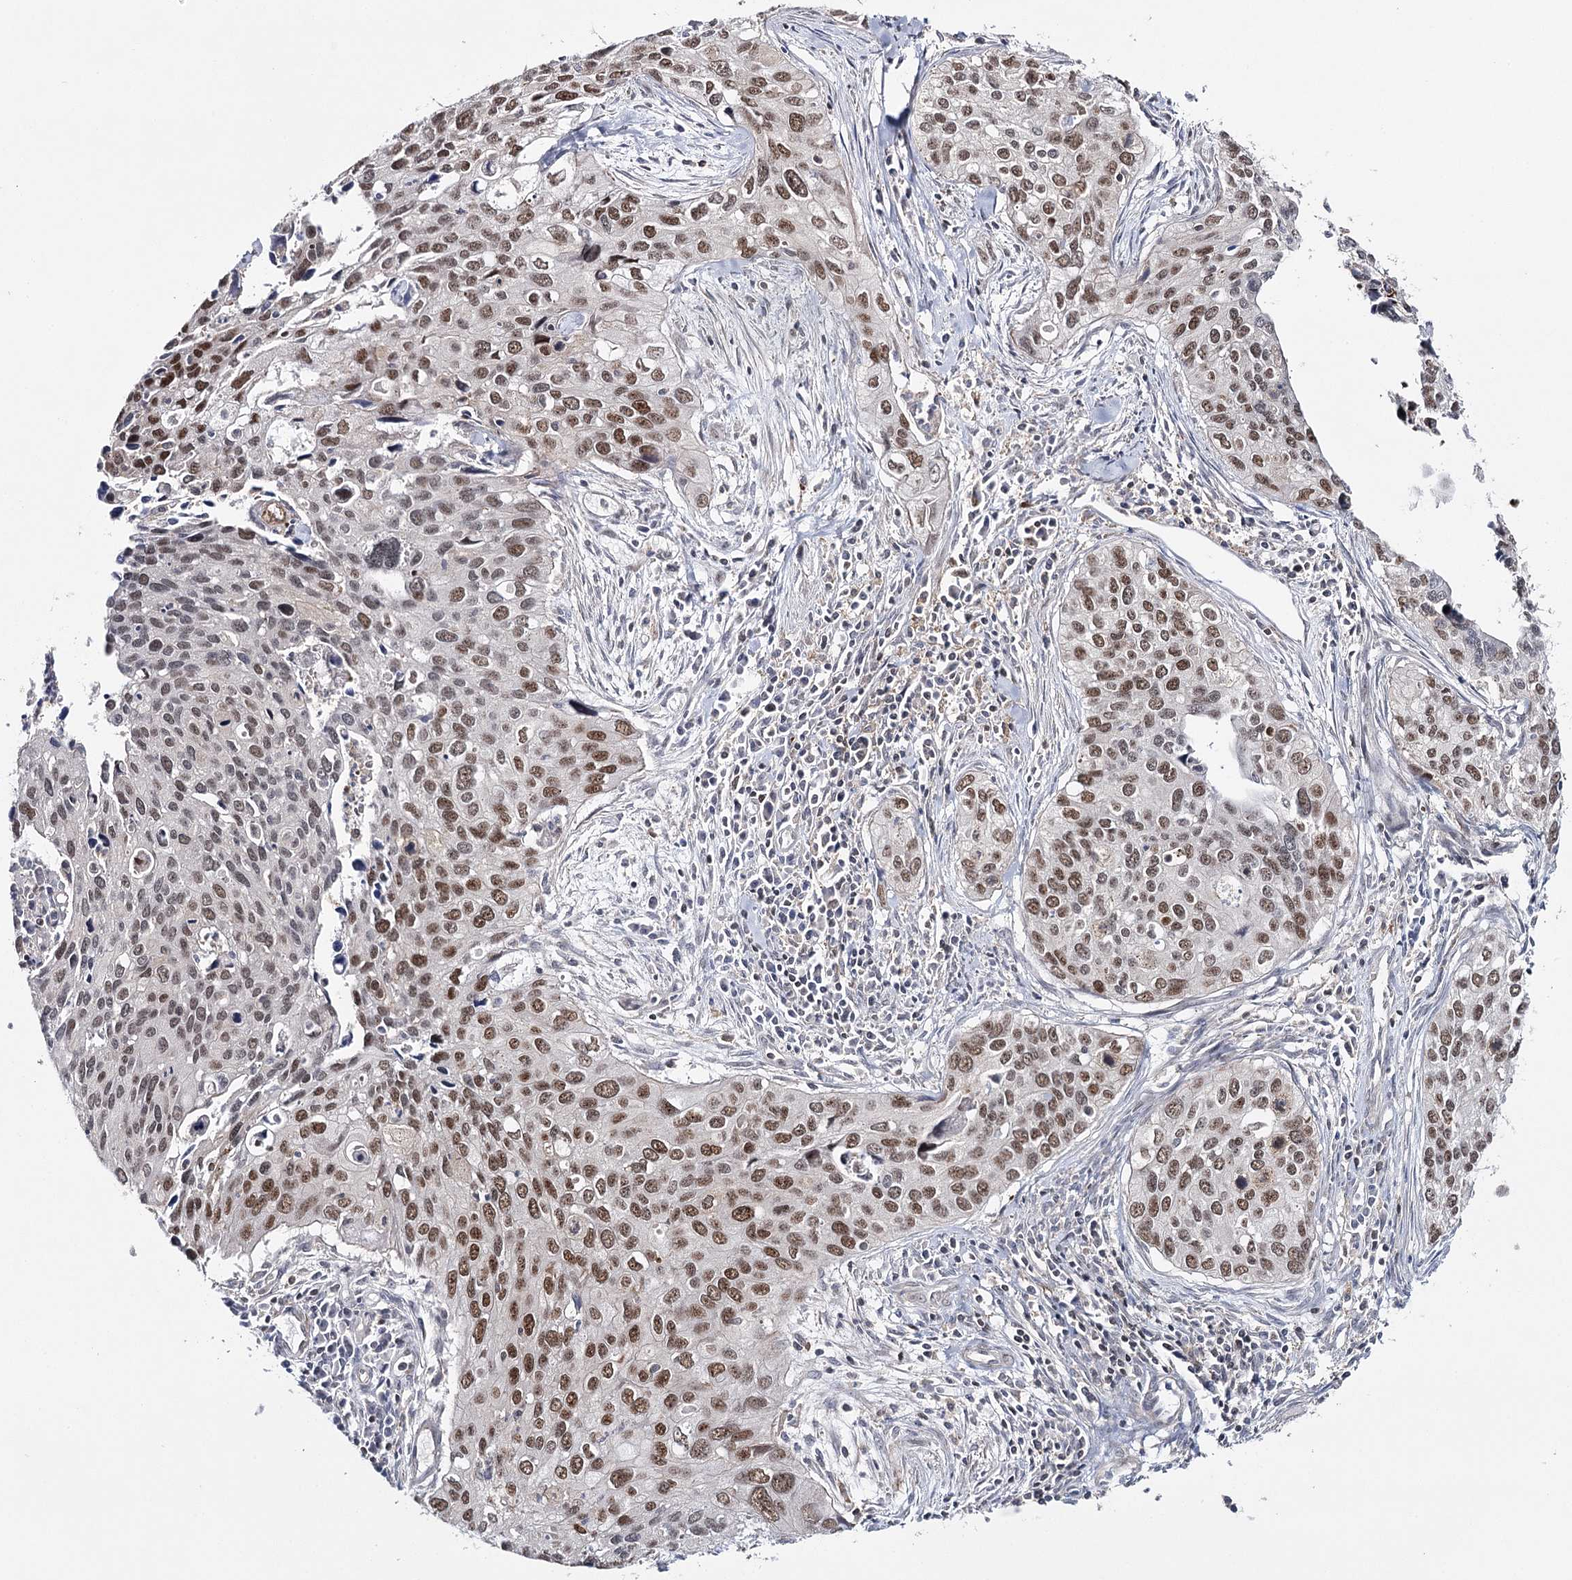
{"staining": {"intensity": "moderate", "quantity": ">75%", "location": "nuclear"}, "tissue": "cervical cancer", "cell_type": "Tumor cells", "image_type": "cancer", "snomed": [{"axis": "morphology", "description": "Squamous cell carcinoma, NOS"}, {"axis": "topography", "description": "Cervix"}], "caption": "Approximately >75% of tumor cells in human cervical cancer show moderate nuclear protein expression as visualized by brown immunohistochemical staining.", "gene": "ZC3H8", "patient": {"sex": "female", "age": 55}}